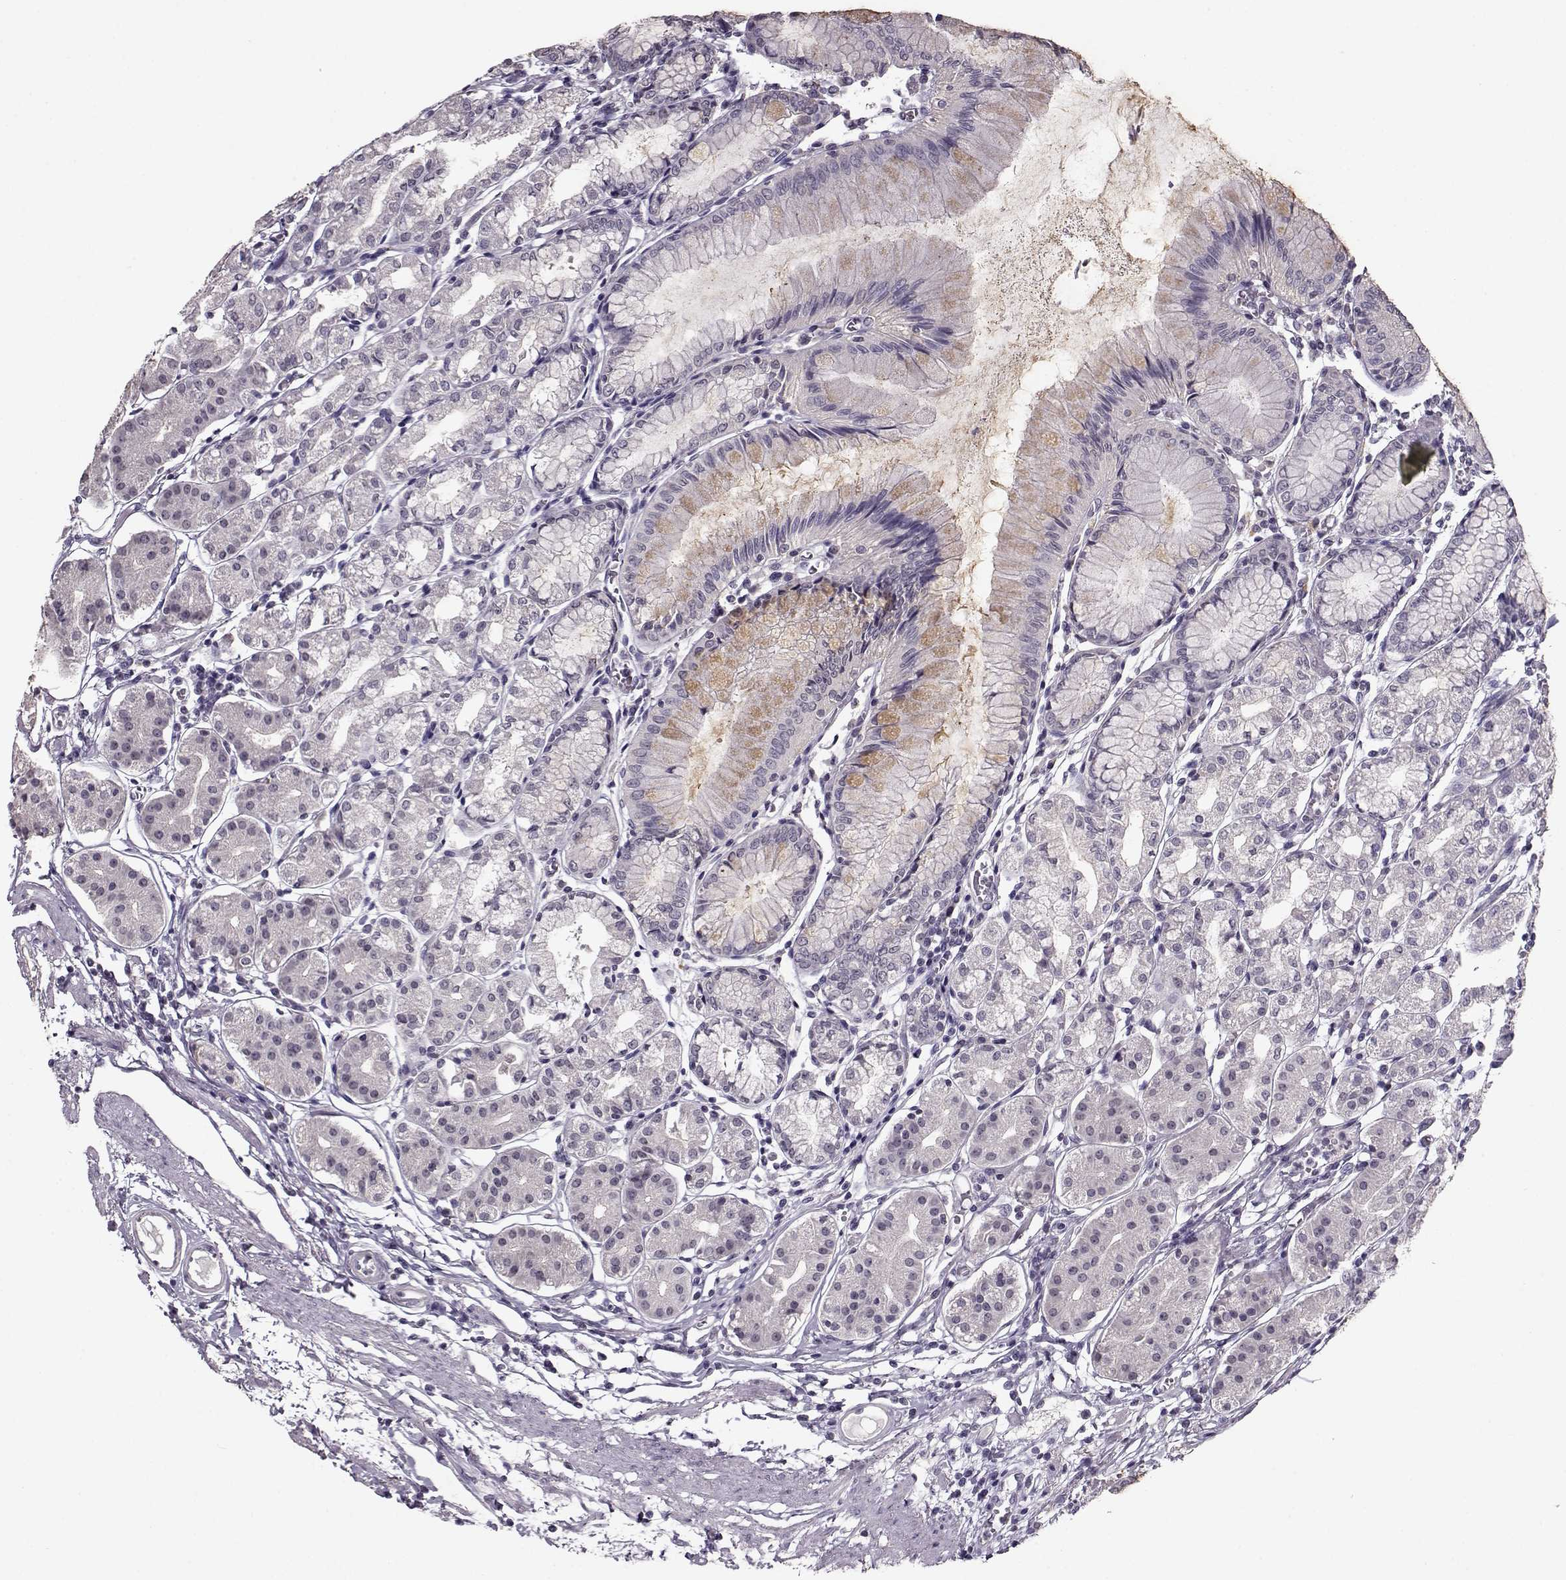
{"staining": {"intensity": "negative", "quantity": "none", "location": "none"}, "tissue": "stomach", "cell_type": "Glandular cells", "image_type": "normal", "snomed": [{"axis": "morphology", "description": "Normal tissue, NOS"}, {"axis": "topography", "description": "Skeletal muscle"}, {"axis": "topography", "description": "Stomach"}], "caption": "This is a micrograph of IHC staining of normal stomach, which shows no positivity in glandular cells.", "gene": "RP1L1", "patient": {"sex": "female", "age": 57}}